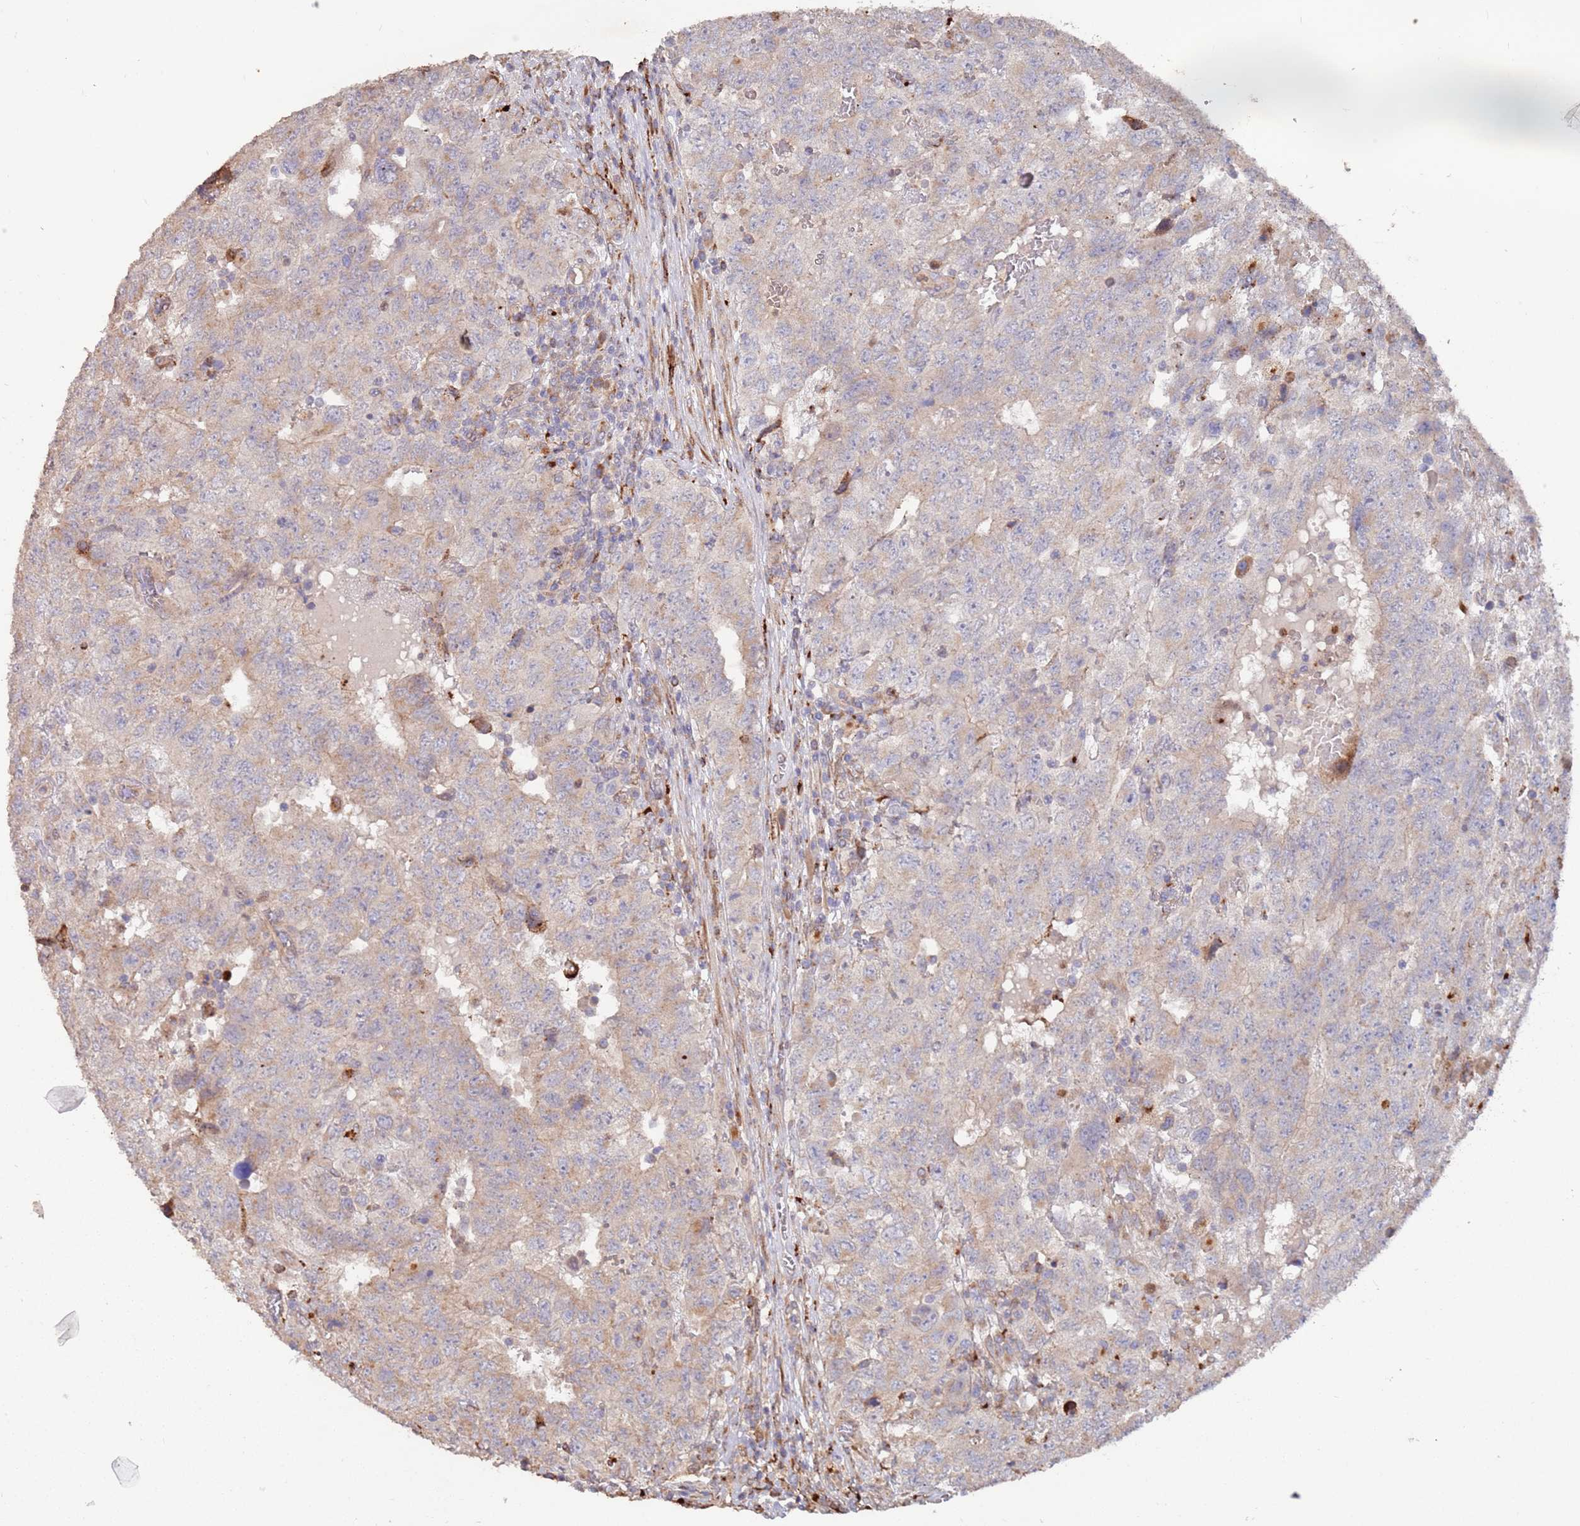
{"staining": {"intensity": "weak", "quantity": ">75%", "location": "cytoplasmic/membranous"}, "tissue": "testis cancer", "cell_type": "Tumor cells", "image_type": "cancer", "snomed": [{"axis": "morphology", "description": "Carcinoma, Embryonal, NOS"}, {"axis": "topography", "description": "Testis"}], "caption": "Immunohistochemistry (IHC) (DAB) staining of human testis cancer displays weak cytoplasmic/membranous protein staining in approximately >75% of tumor cells.", "gene": "LACC1", "patient": {"sex": "male", "age": 34}}